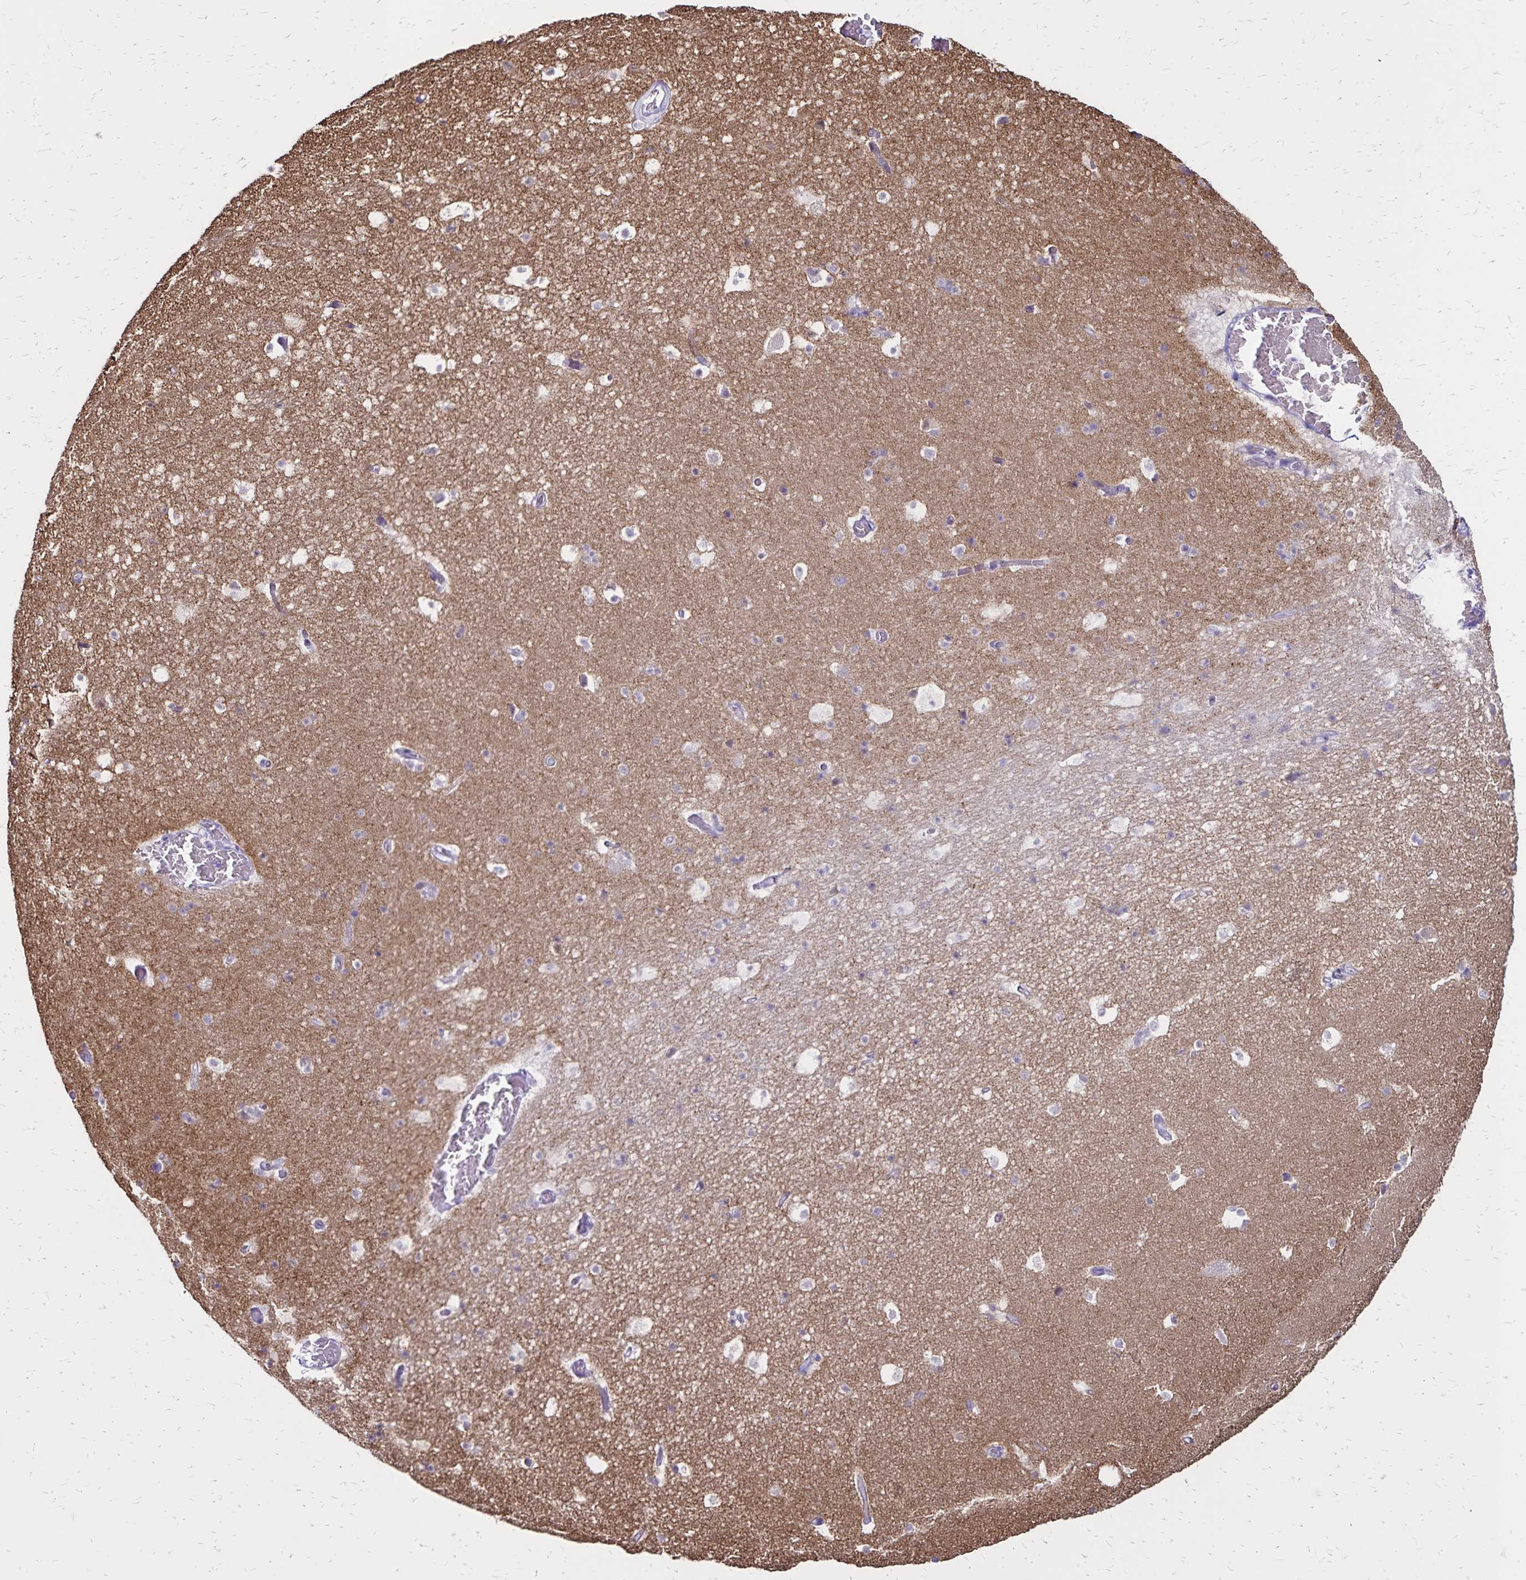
{"staining": {"intensity": "negative", "quantity": "none", "location": "none"}, "tissue": "hippocampus", "cell_type": "Glial cells", "image_type": "normal", "snomed": [{"axis": "morphology", "description": "Normal tissue, NOS"}, {"axis": "topography", "description": "Hippocampus"}], "caption": "Protein analysis of benign hippocampus displays no significant positivity in glial cells.", "gene": "SH3GL3", "patient": {"sex": "male", "age": 26}}